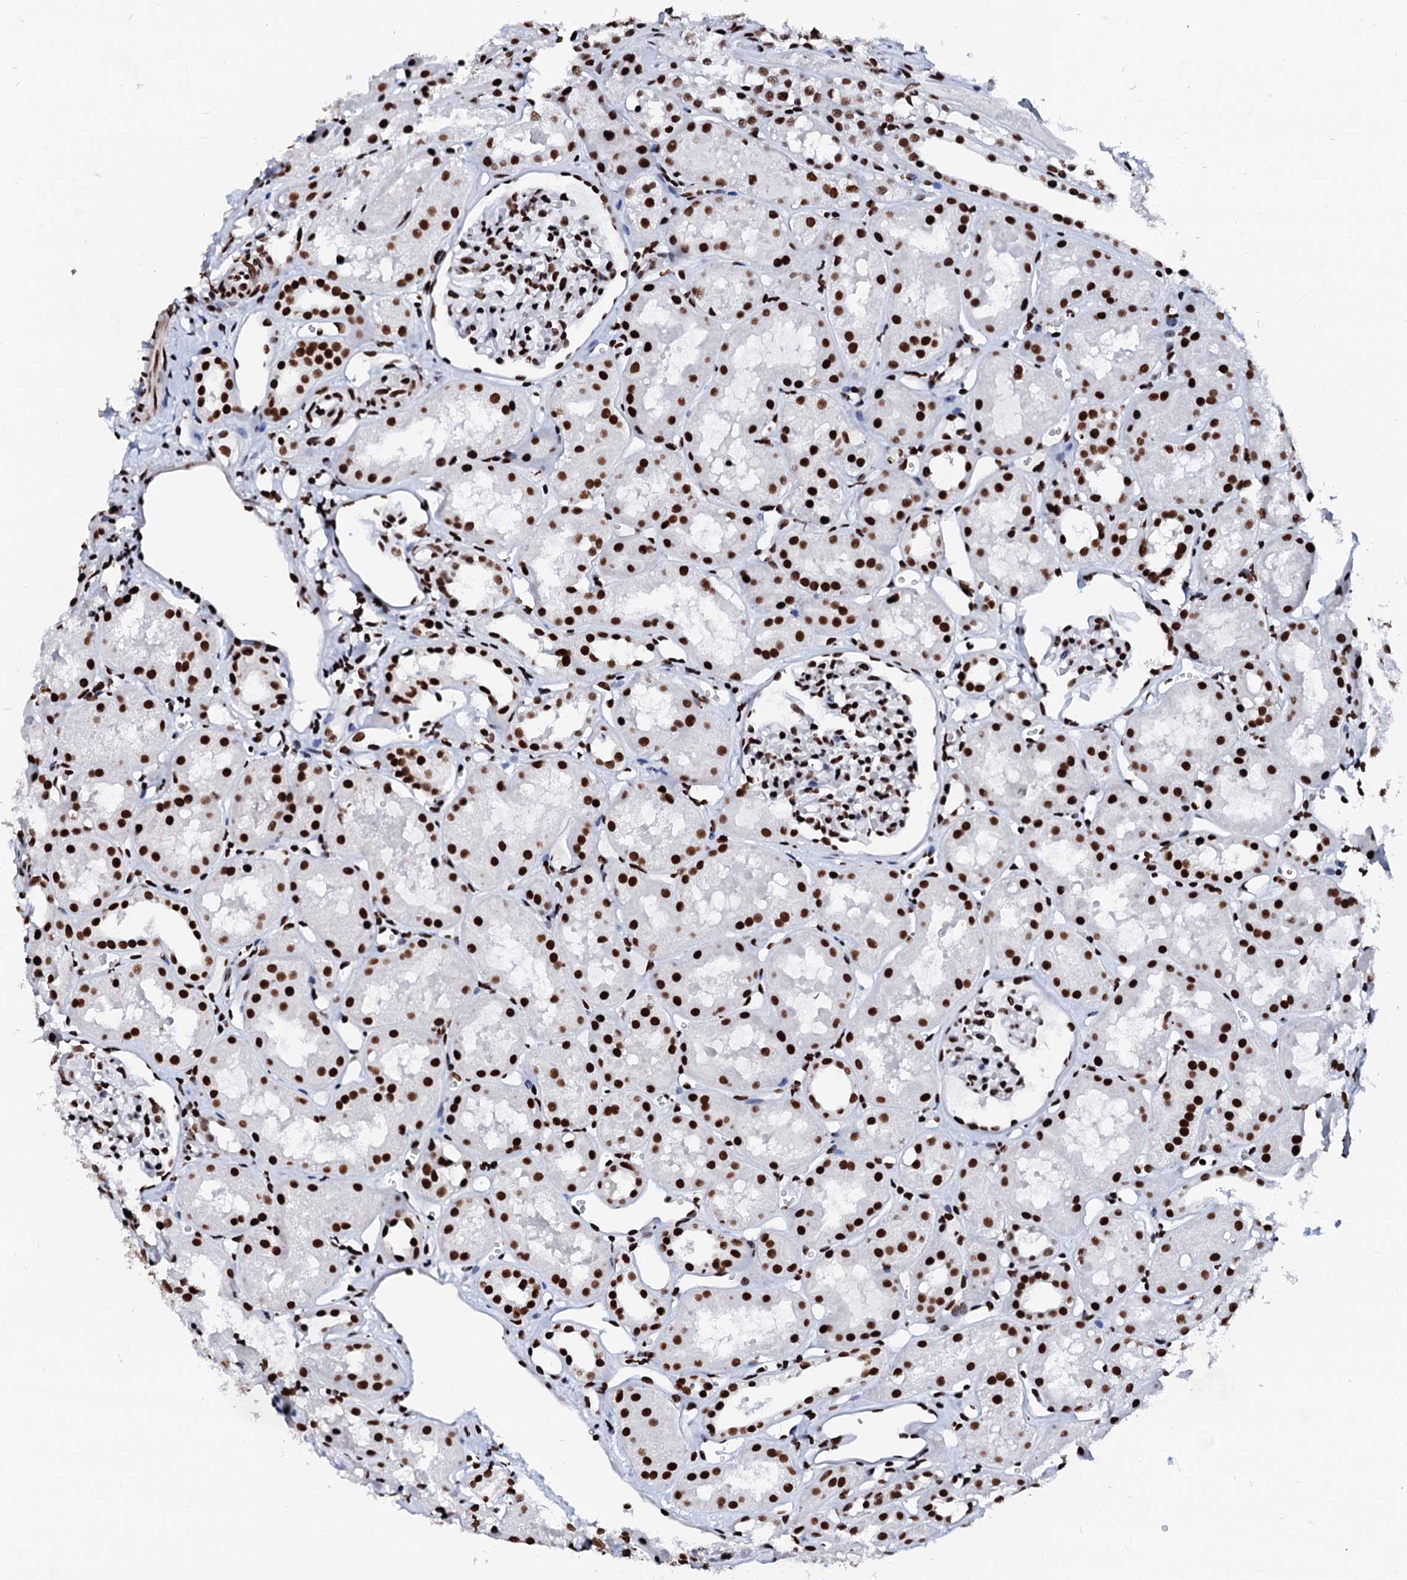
{"staining": {"intensity": "strong", "quantity": "25%-75%", "location": "nuclear"}, "tissue": "kidney", "cell_type": "Cells in glomeruli", "image_type": "normal", "snomed": [{"axis": "morphology", "description": "Normal tissue, NOS"}, {"axis": "topography", "description": "Kidney"}], "caption": "Protein staining demonstrates strong nuclear expression in about 25%-75% of cells in glomeruli in benign kidney. The protein is shown in brown color, while the nuclei are stained blue.", "gene": "RALY", "patient": {"sex": "male", "age": 16}}